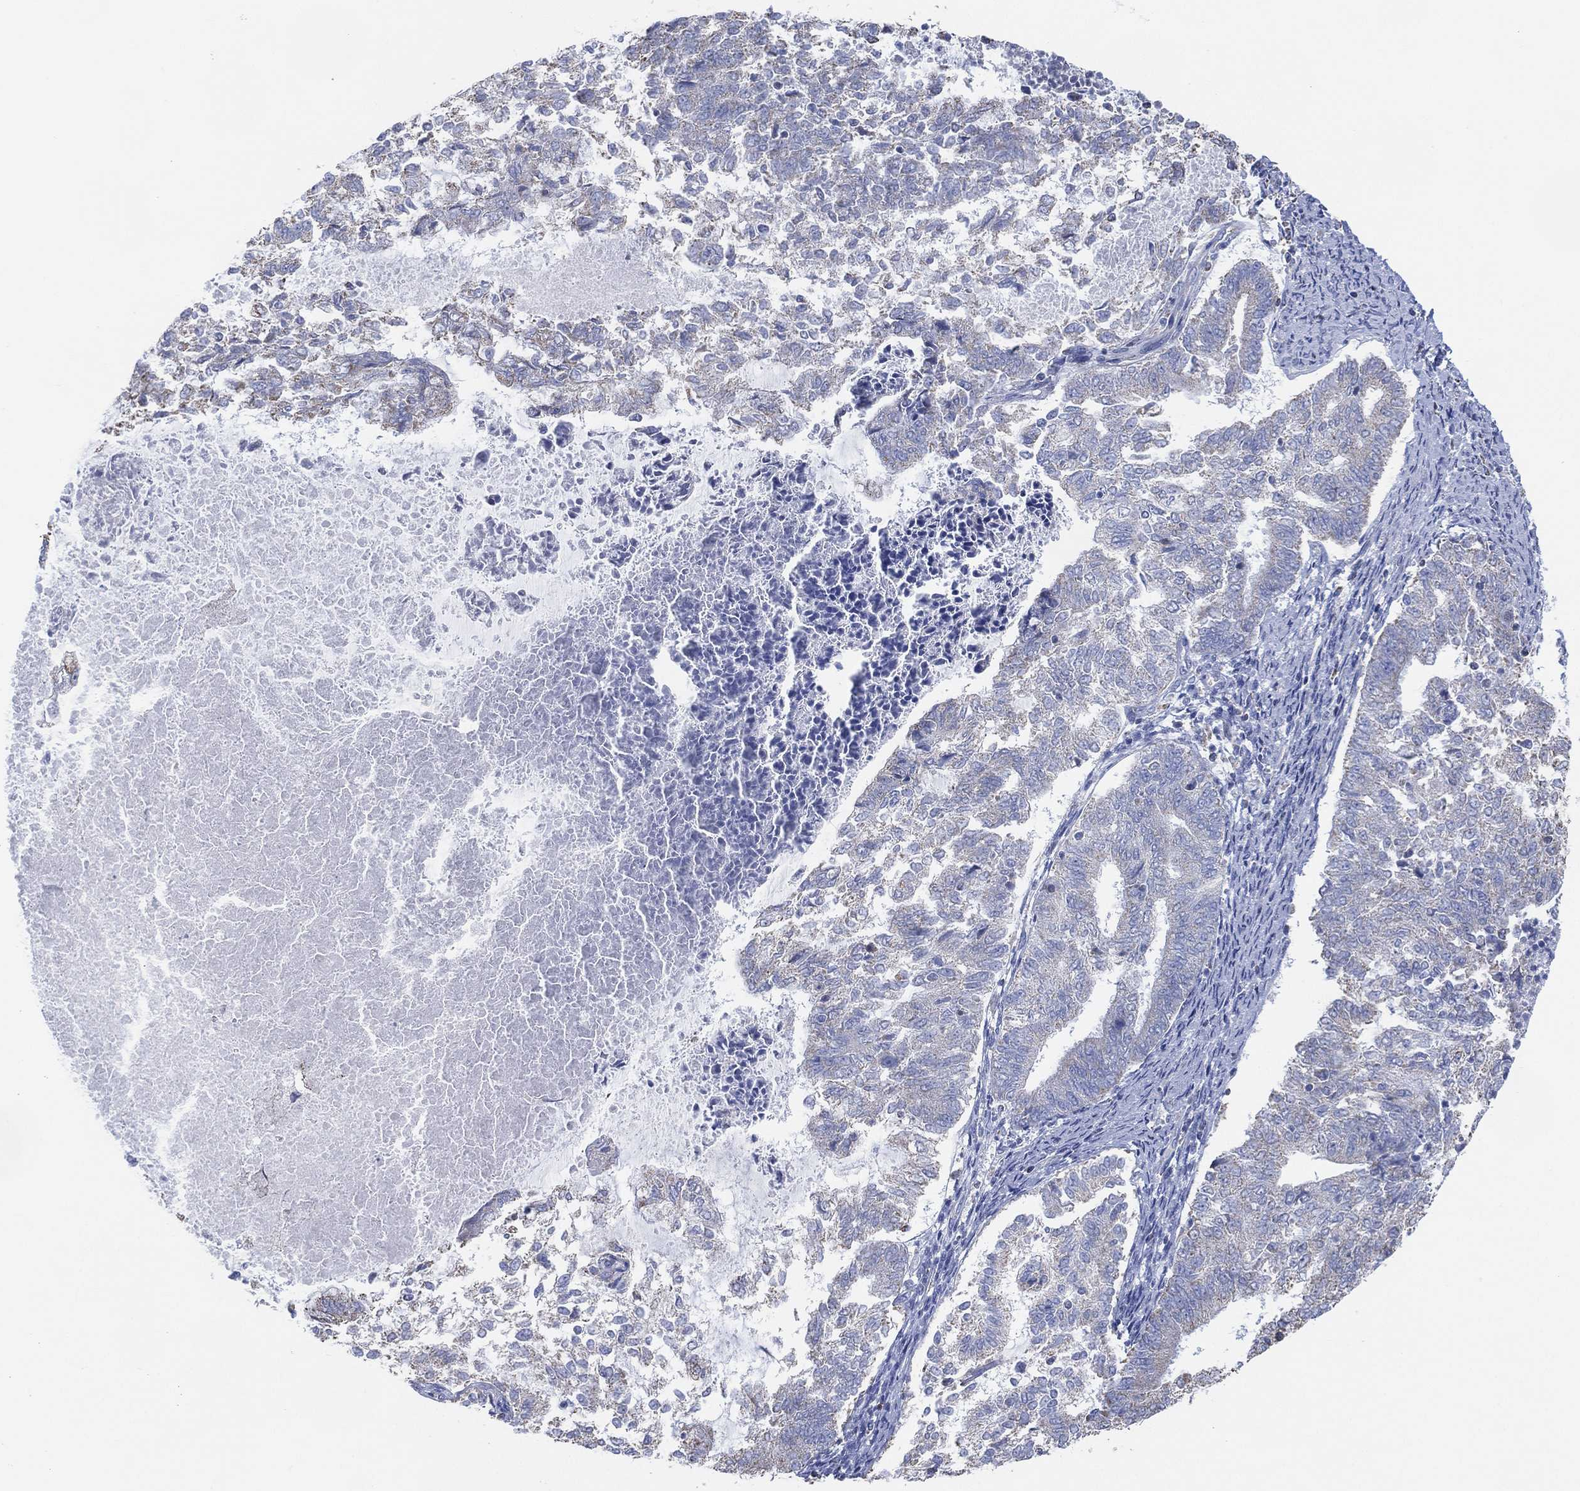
{"staining": {"intensity": "negative", "quantity": "none", "location": "none"}, "tissue": "endometrial cancer", "cell_type": "Tumor cells", "image_type": "cancer", "snomed": [{"axis": "morphology", "description": "Adenocarcinoma, NOS"}, {"axis": "topography", "description": "Endometrium"}], "caption": "Tumor cells show no significant protein positivity in endometrial cancer (adenocarcinoma). Nuclei are stained in blue.", "gene": "CFTR", "patient": {"sex": "female", "age": 65}}